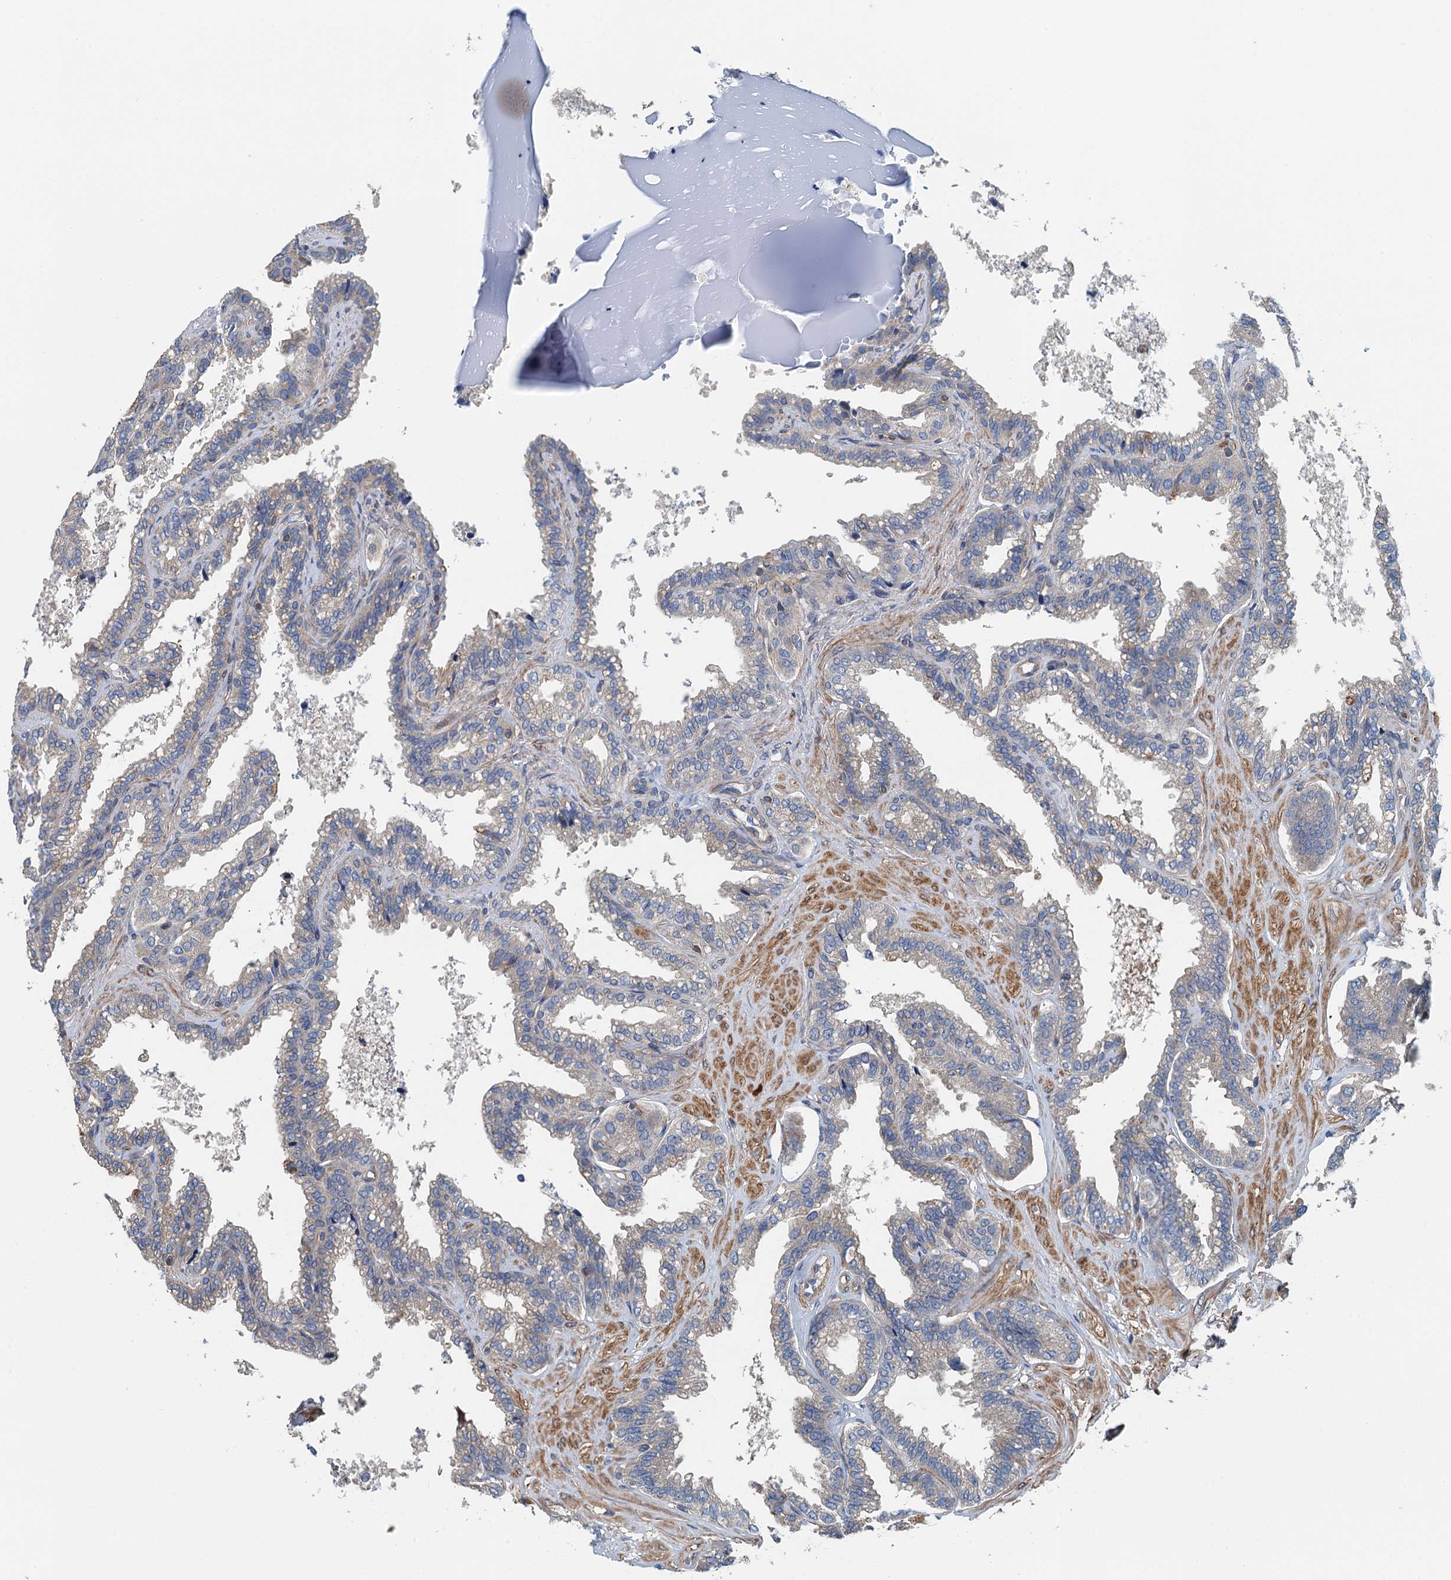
{"staining": {"intensity": "weak", "quantity": "<25%", "location": "cytoplasmic/membranous"}, "tissue": "seminal vesicle", "cell_type": "Glandular cells", "image_type": "normal", "snomed": [{"axis": "morphology", "description": "Normal tissue, NOS"}, {"axis": "topography", "description": "Seminal veicle"}], "caption": "Glandular cells are negative for brown protein staining in benign seminal vesicle. (Brightfield microscopy of DAB (3,3'-diaminobenzidine) IHC at high magnification).", "gene": "PPP1R14D", "patient": {"sex": "male", "age": 46}}